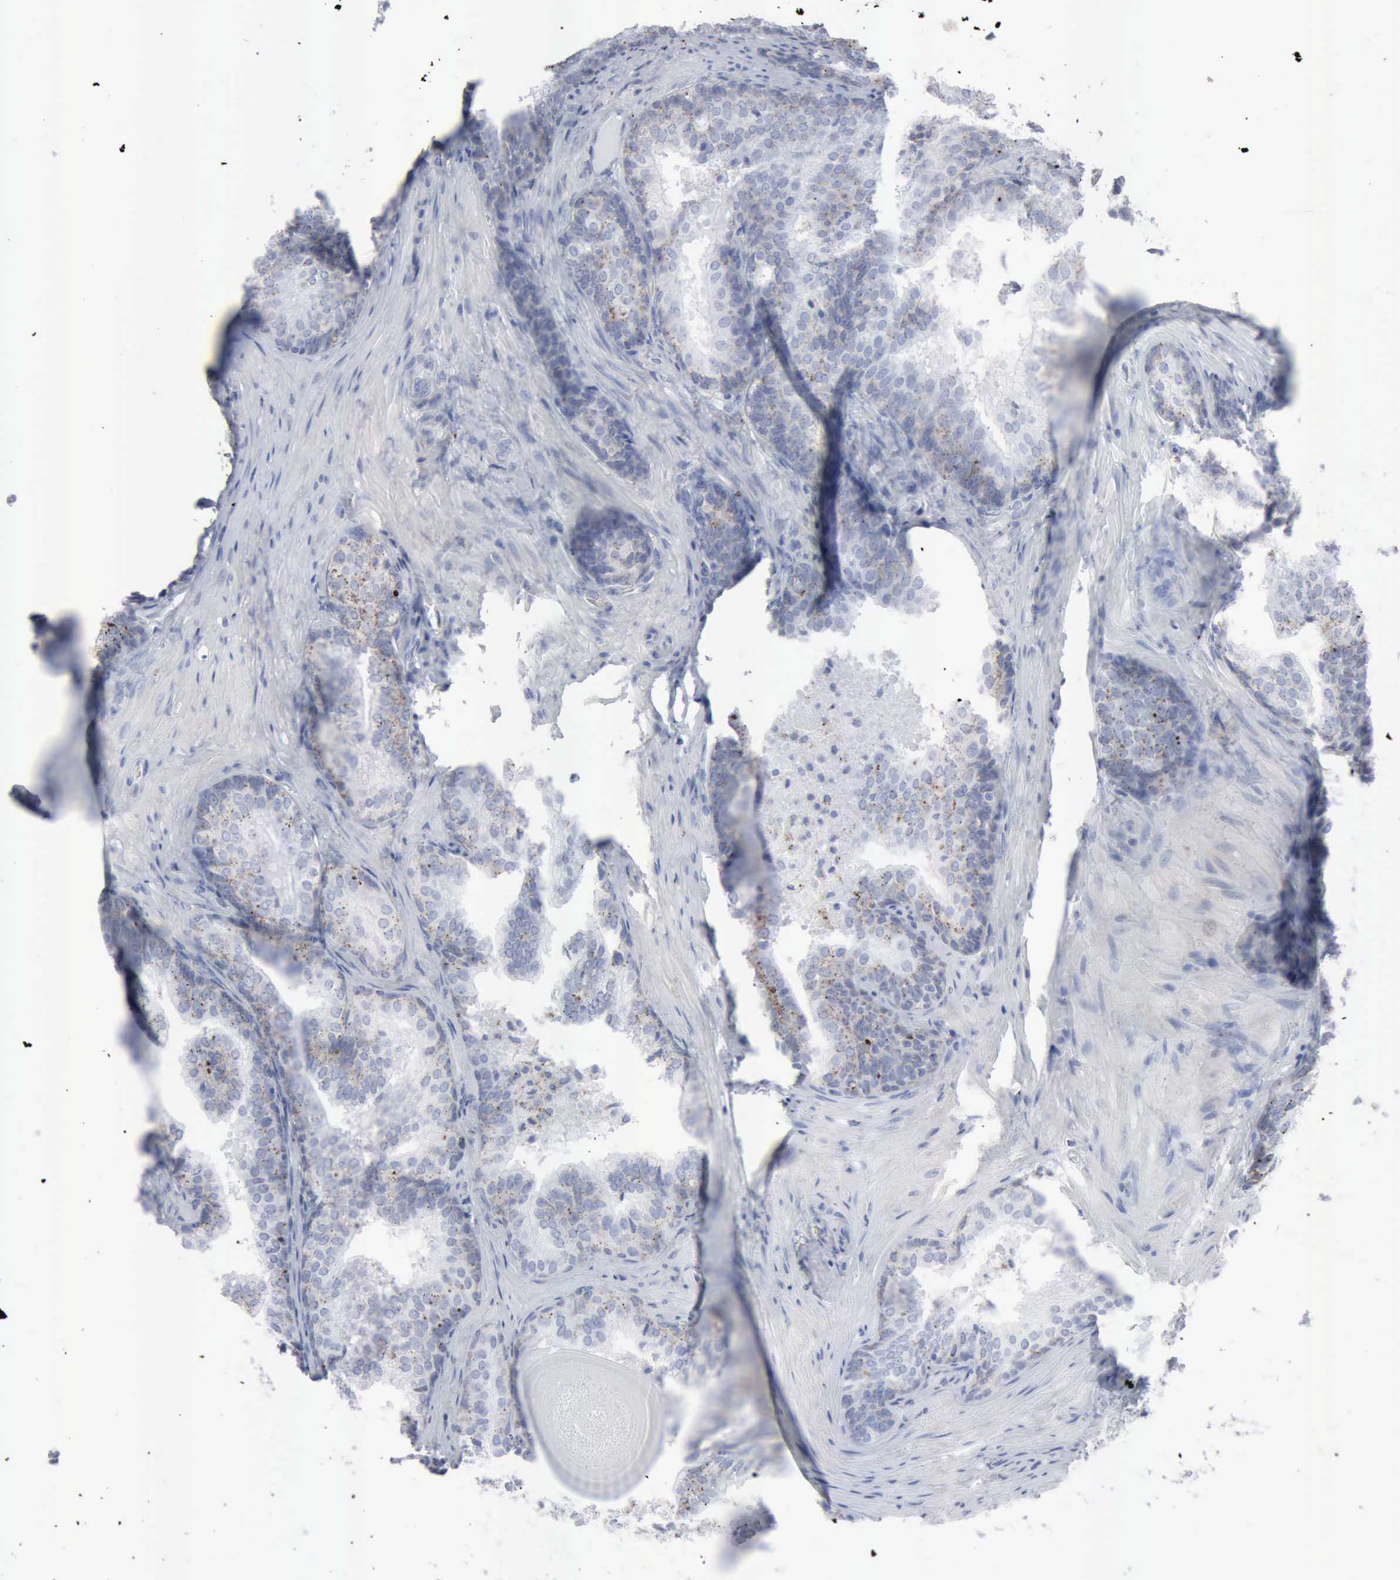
{"staining": {"intensity": "weak", "quantity": "25%-75%", "location": "cytoplasmic/membranous"}, "tissue": "prostate cancer", "cell_type": "Tumor cells", "image_type": "cancer", "snomed": [{"axis": "morphology", "description": "Adenocarcinoma, Low grade"}, {"axis": "topography", "description": "Prostate"}], "caption": "A brown stain shows weak cytoplasmic/membranous staining of a protein in human adenocarcinoma (low-grade) (prostate) tumor cells.", "gene": "GLA", "patient": {"sex": "male", "age": 69}}